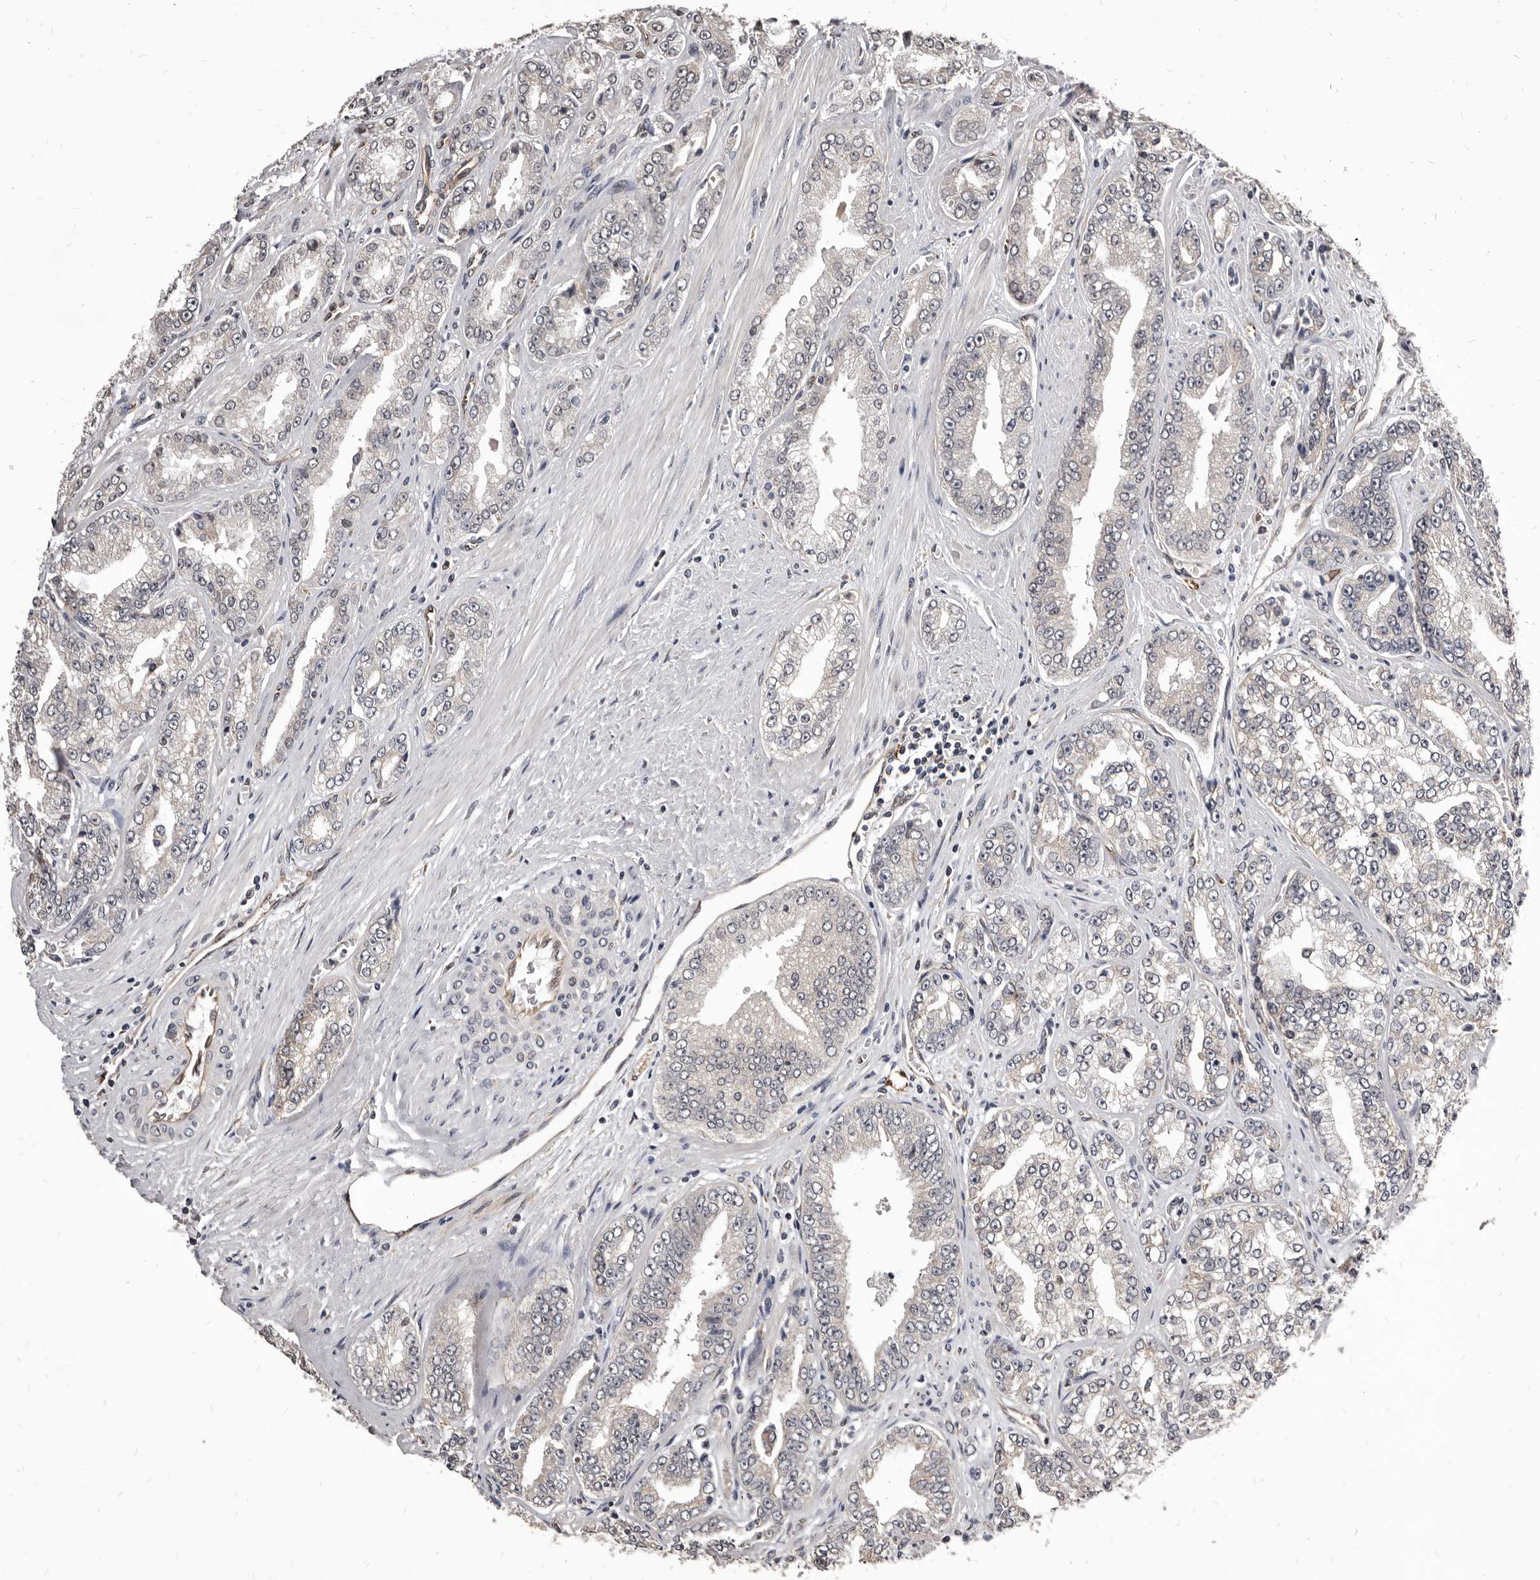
{"staining": {"intensity": "weak", "quantity": "<25%", "location": "cytoplasmic/membranous"}, "tissue": "prostate cancer", "cell_type": "Tumor cells", "image_type": "cancer", "snomed": [{"axis": "morphology", "description": "Adenocarcinoma, High grade"}, {"axis": "topography", "description": "Prostate"}], "caption": "The image reveals no significant positivity in tumor cells of adenocarcinoma (high-grade) (prostate).", "gene": "ADAMTS20", "patient": {"sex": "male", "age": 71}}